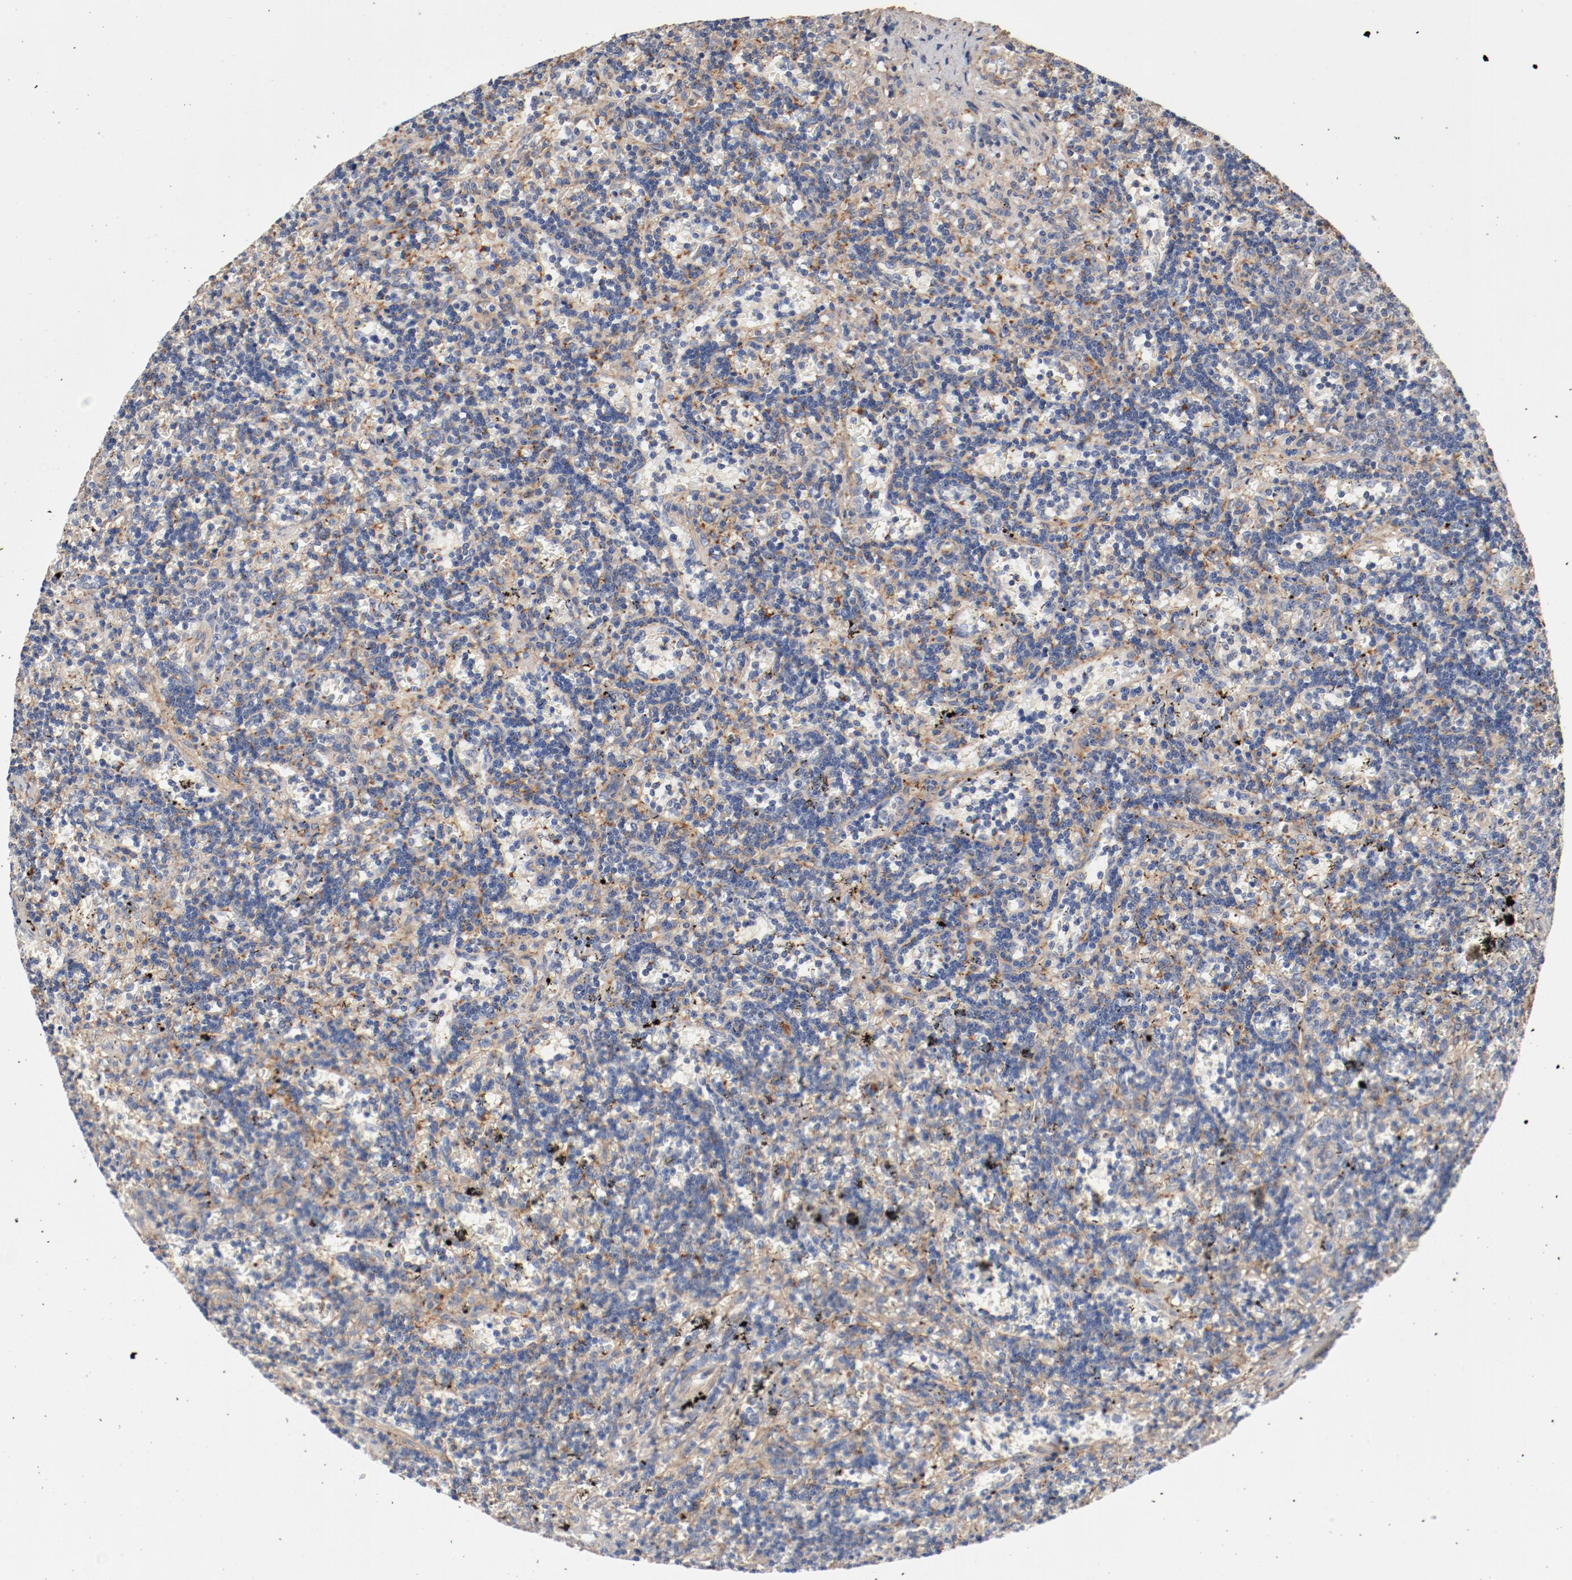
{"staining": {"intensity": "negative", "quantity": "none", "location": "none"}, "tissue": "lymphoma", "cell_type": "Tumor cells", "image_type": "cancer", "snomed": [{"axis": "morphology", "description": "Malignant lymphoma, non-Hodgkin's type, Low grade"}, {"axis": "topography", "description": "Spleen"}], "caption": "A high-resolution micrograph shows immunohistochemistry (IHC) staining of lymphoma, which reveals no significant staining in tumor cells.", "gene": "ILK", "patient": {"sex": "male", "age": 60}}